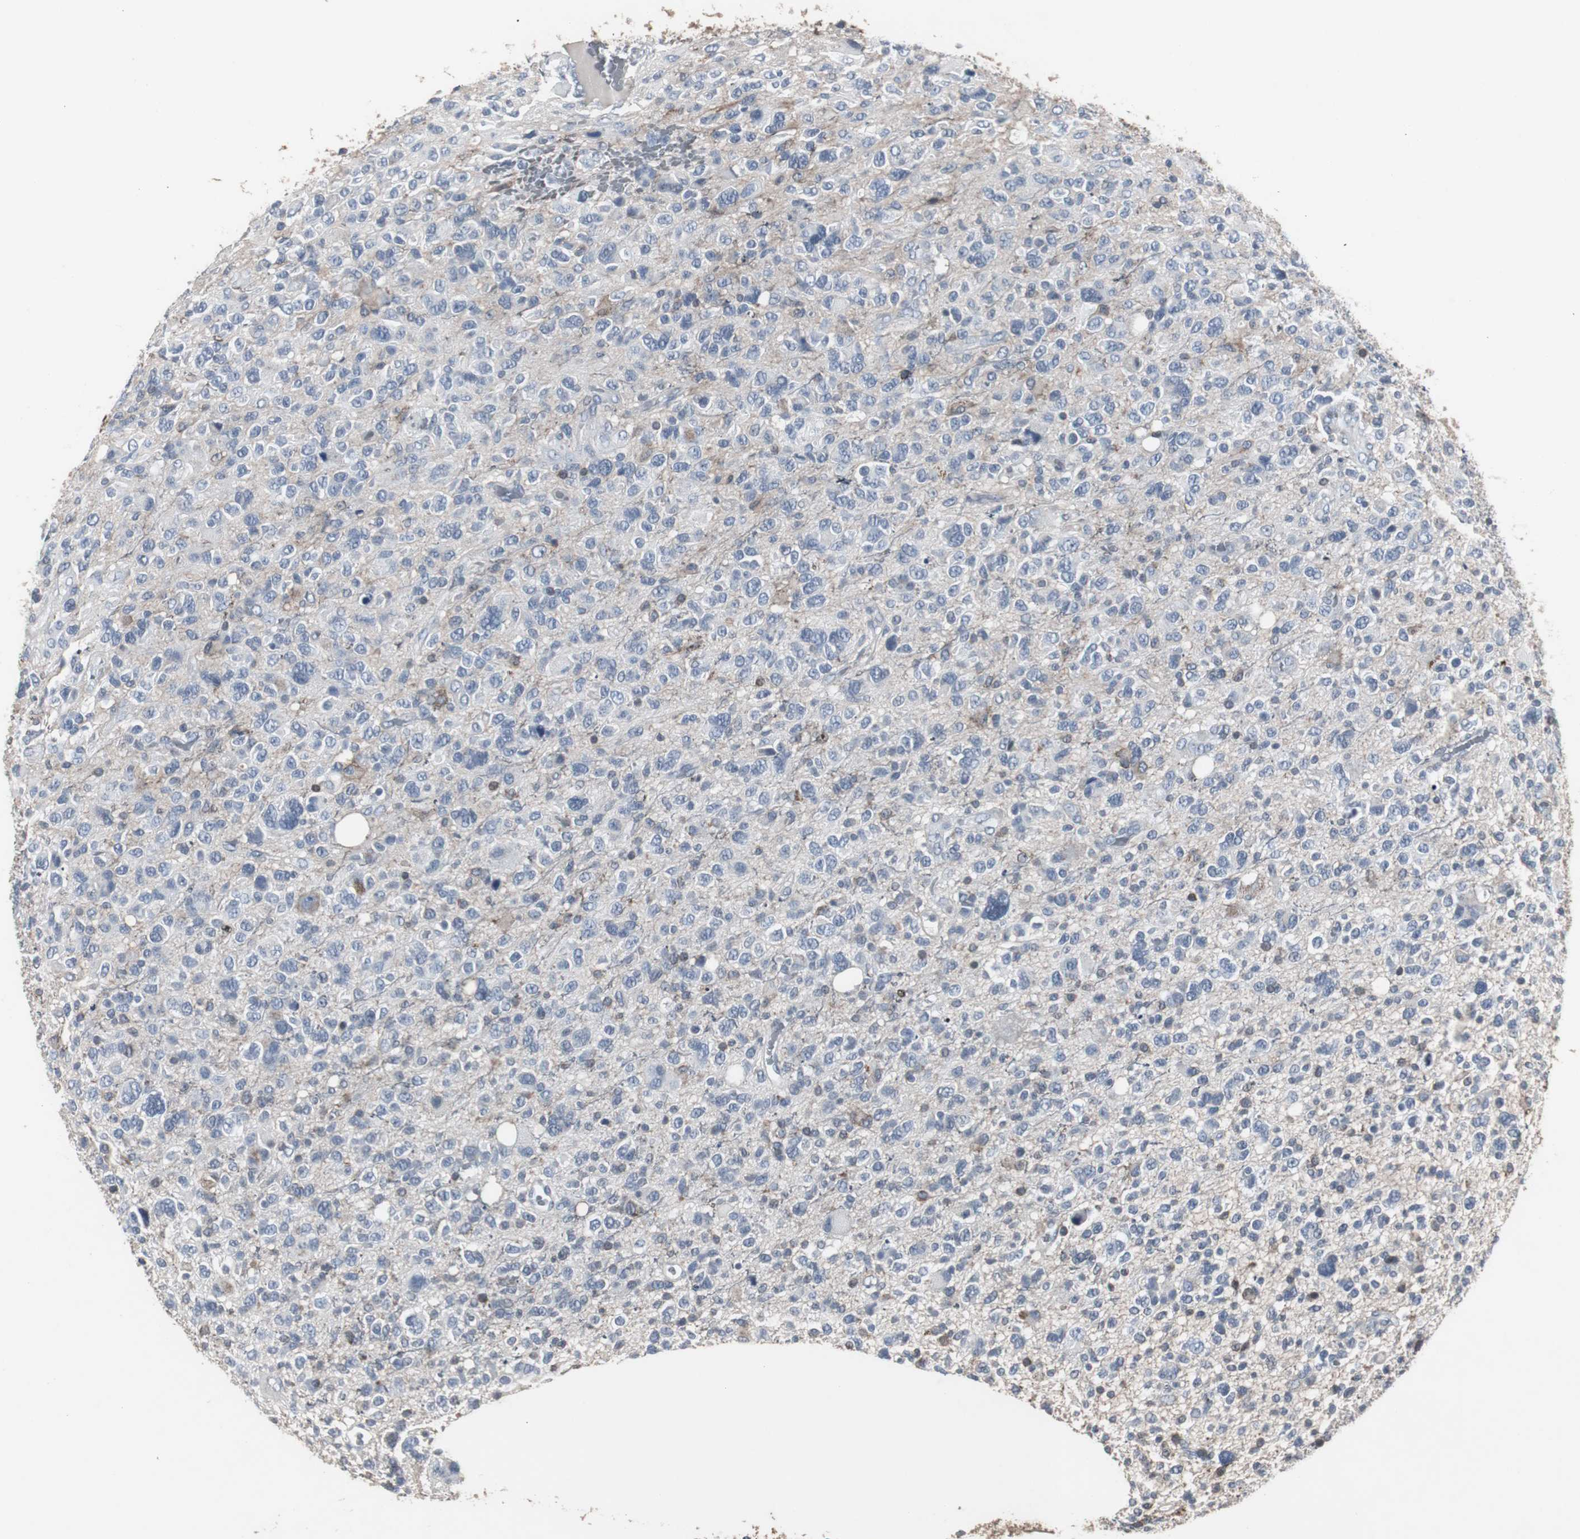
{"staining": {"intensity": "moderate", "quantity": "<25%", "location": "cytoplasmic/membranous"}, "tissue": "glioma", "cell_type": "Tumor cells", "image_type": "cancer", "snomed": [{"axis": "morphology", "description": "Glioma, malignant, High grade"}, {"axis": "topography", "description": "Brain"}], "caption": "This micrograph demonstrates immunohistochemistry (IHC) staining of glioma, with low moderate cytoplasmic/membranous staining in approximately <25% of tumor cells.", "gene": "ACAA1", "patient": {"sex": "male", "age": 48}}